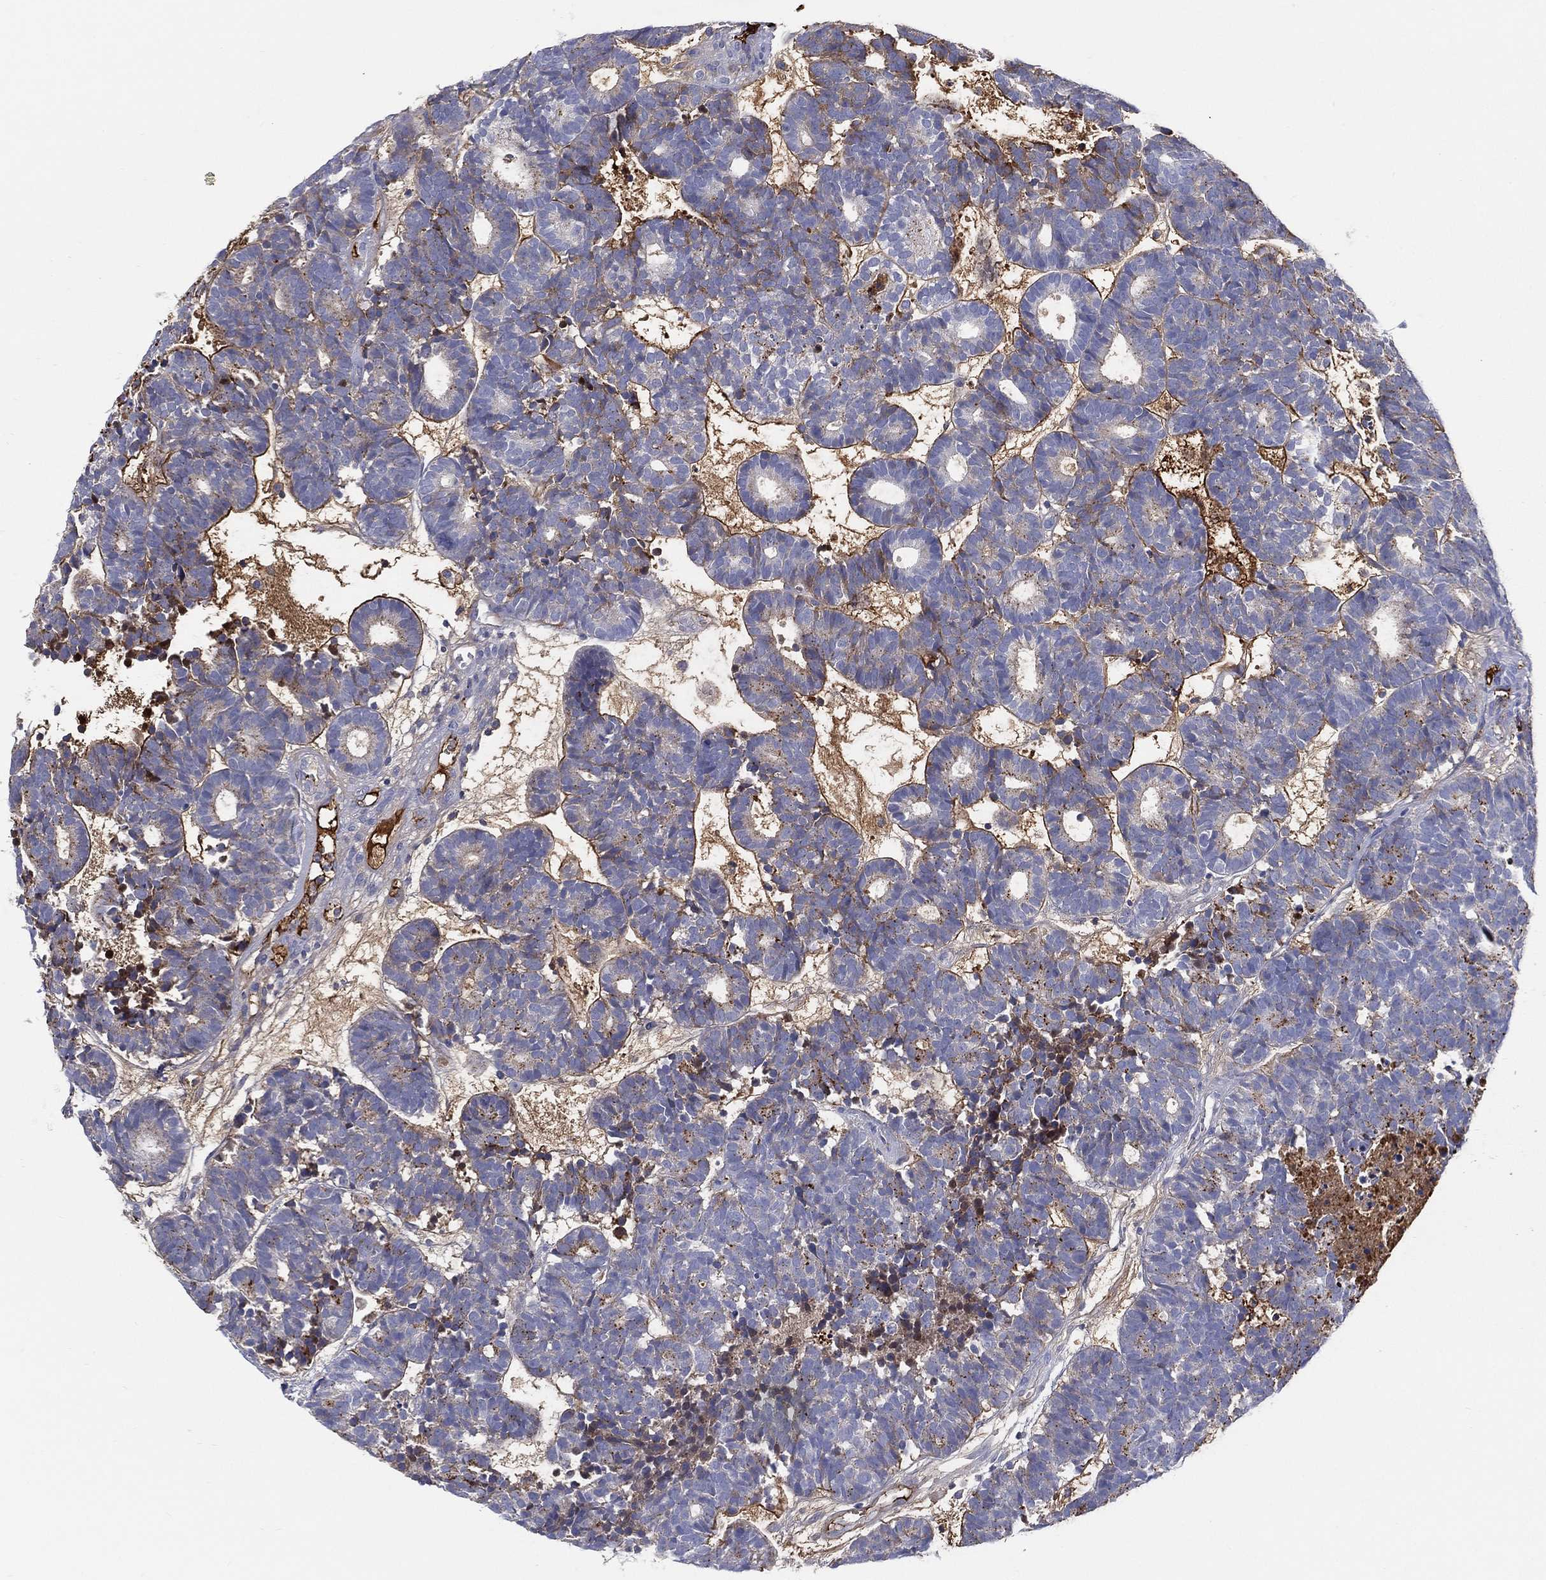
{"staining": {"intensity": "moderate", "quantity": "<25%", "location": "cytoplasmic/membranous"}, "tissue": "head and neck cancer", "cell_type": "Tumor cells", "image_type": "cancer", "snomed": [{"axis": "morphology", "description": "Adenocarcinoma, NOS"}, {"axis": "topography", "description": "Head-Neck"}], "caption": "Tumor cells reveal low levels of moderate cytoplasmic/membranous staining in approximately <25% of cells in human head and neck adenocarcinoma. The staining is performed using DAB (3,3'-diaminobenzidine) brown chromogen to label protein expression. The nuclei are counter-stained blue using hematoxylin.", "gene": "IFNB1", "patient": {"sex": "female", "age": 81}}